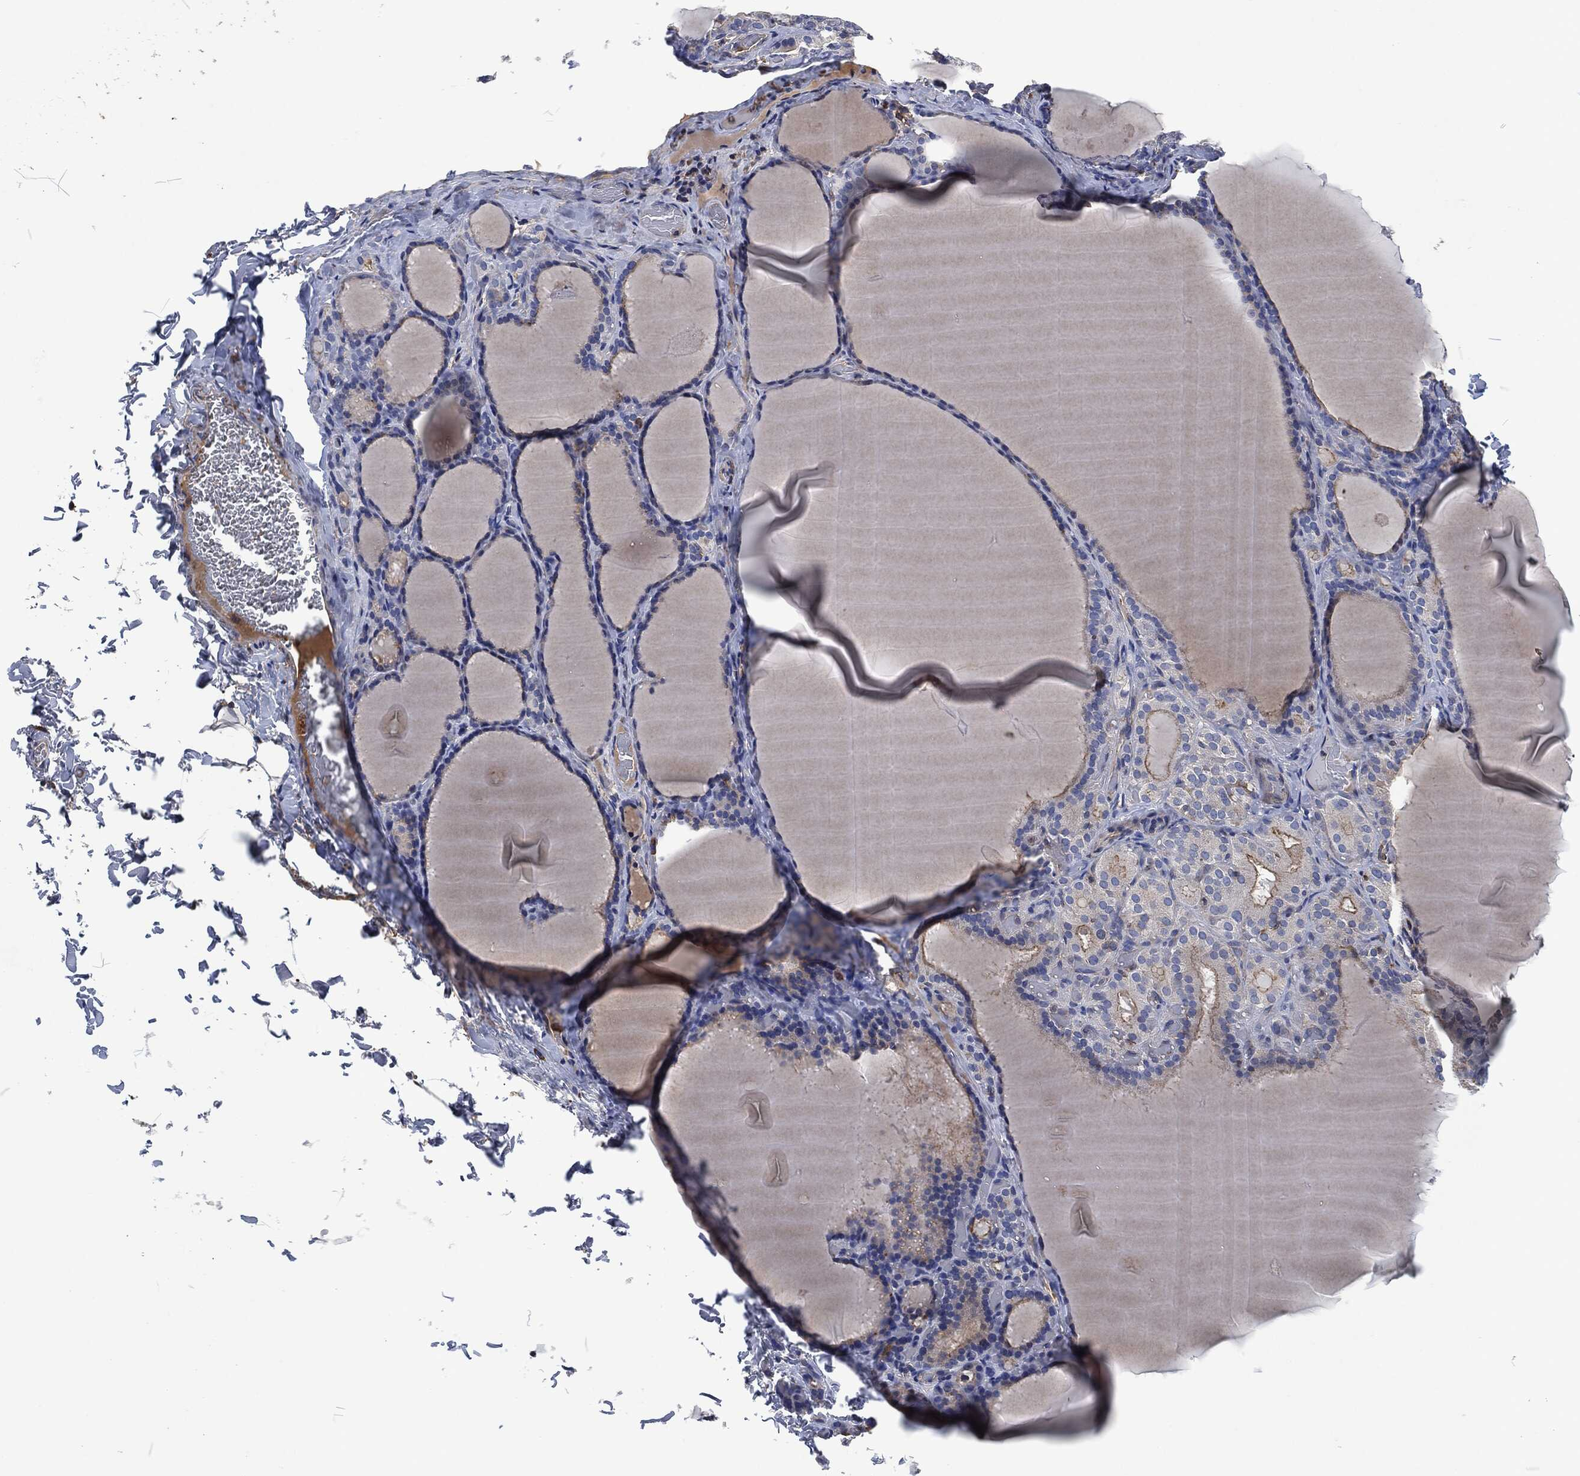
{"staining": {"intensity": "weak", "quantity": "<25%", "location": "cytoplasmic/membranous"}, "tissue": "thyroid gland", "cell_type": "Glandular cells", "image_type": "normal", "snomed": [{"axis": "morphology", "description": "Normal tissue, NOS"}, {"axis": "morphology", "description": "Hyperplasia, NOS"}, {"axis": "topography", "description": "Thyroid gland"}], "caption": "Glandular cells are negative for protein expression in normal human thyroid gland. (Stains: DAB (3,3'-diaminobenzidine) IHC with hematoxylin counter stain, Microscopy: brightfield microscopy at high magnification).", "gene": "LGALS9", "patient": {"sex": "female", "age": 27}}